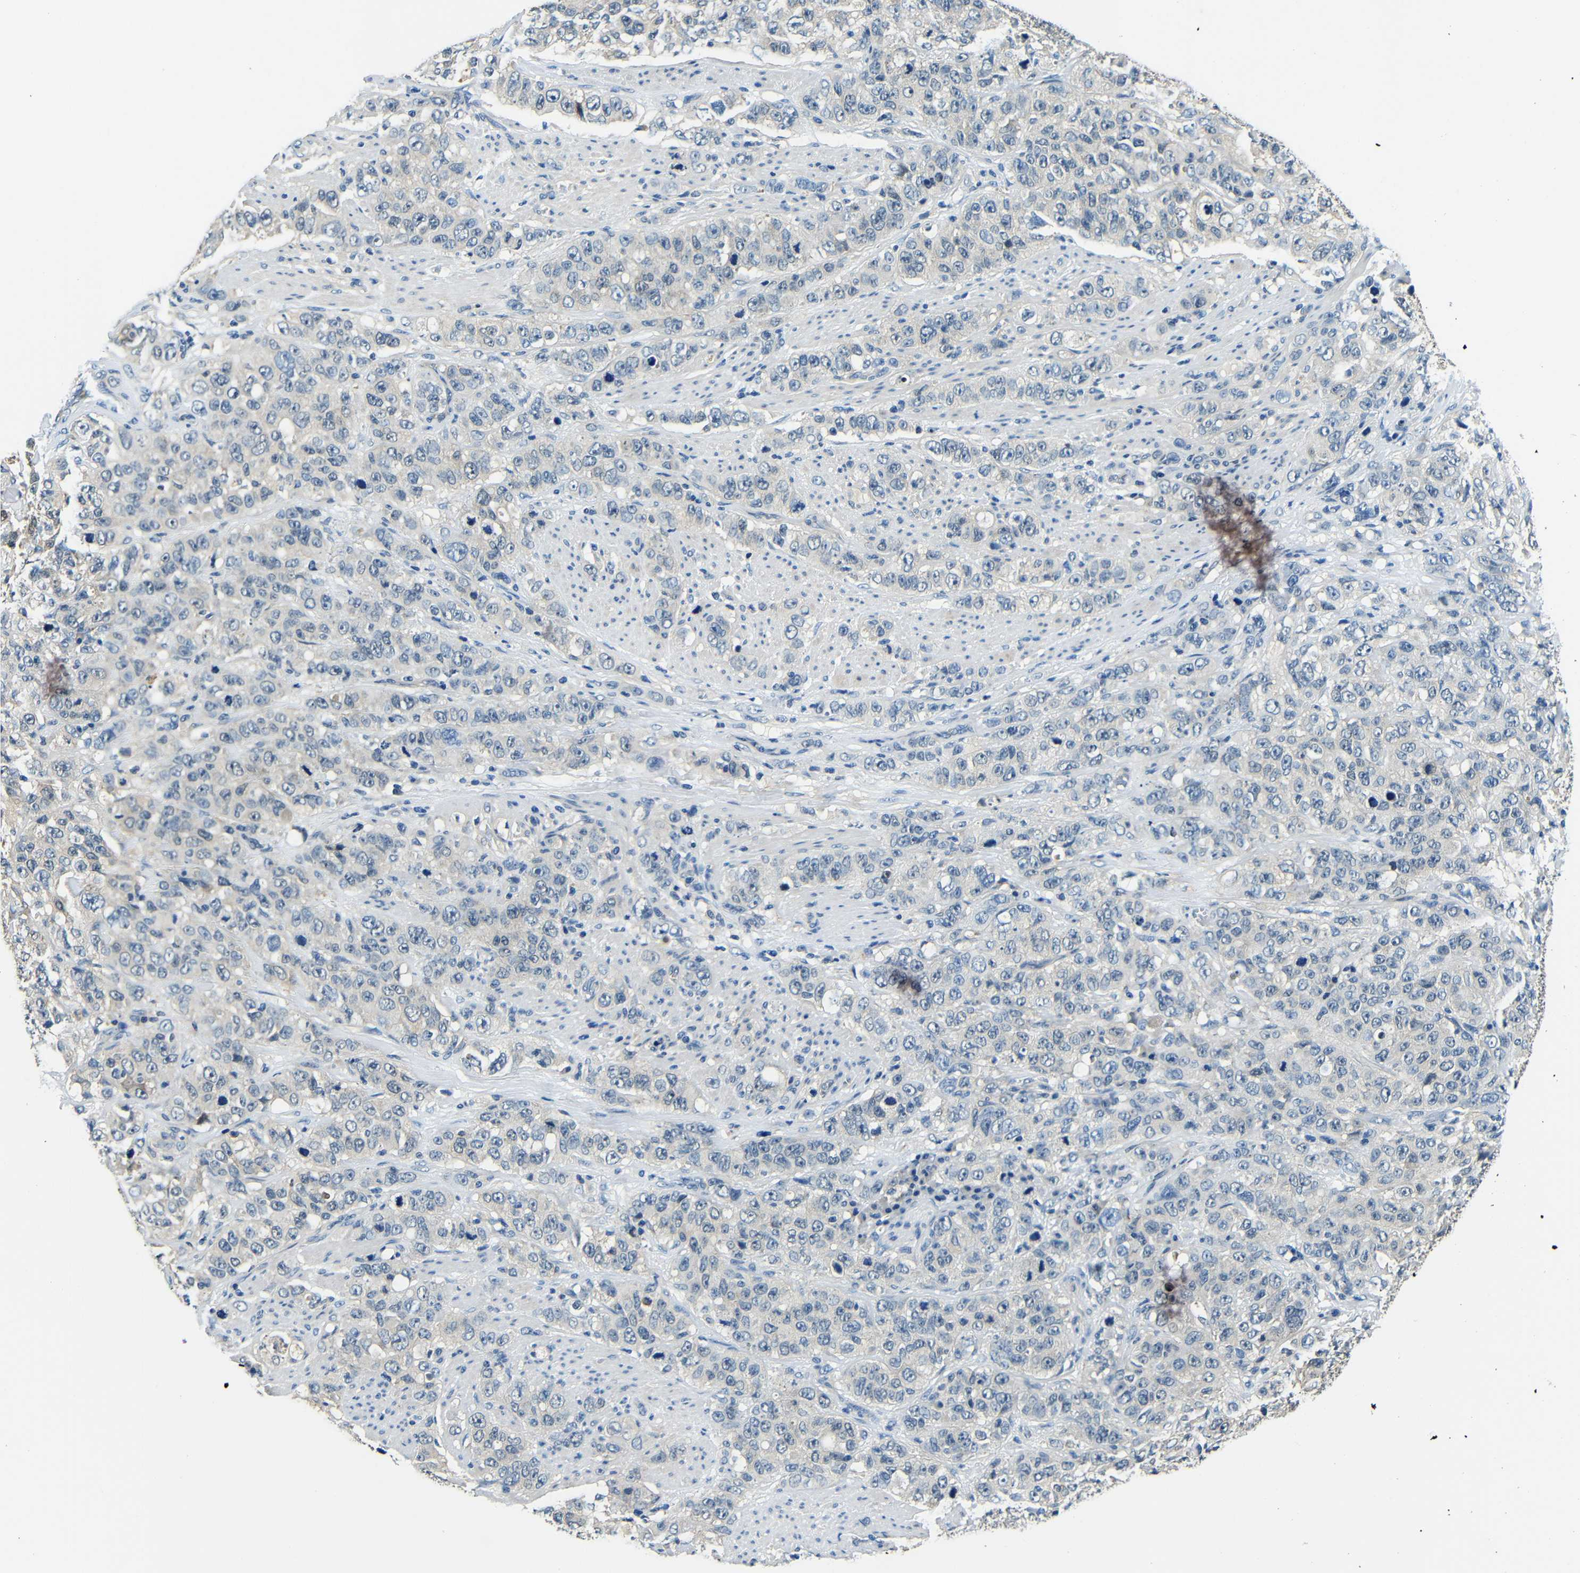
{"staining": {"intensity": "negative", "quantity": "none", "location": "none"}, "tissue": "stomach cancer", "cell_type": "Tumor cells", "image_type": "cancer", "snomed": [{"axis": "morphology", "description": "Adenocarcinoma, NOS"}, {"axis": "topography", "description": "Stomach"}], "caption": "DAB (3,3'-diaminobenzidine) immunohistochemical staining of human stomach cancer displays no significant positivity in tumor cells.", "gene": "ADAP1", "patient": {"sex": "male", "age": 48}}